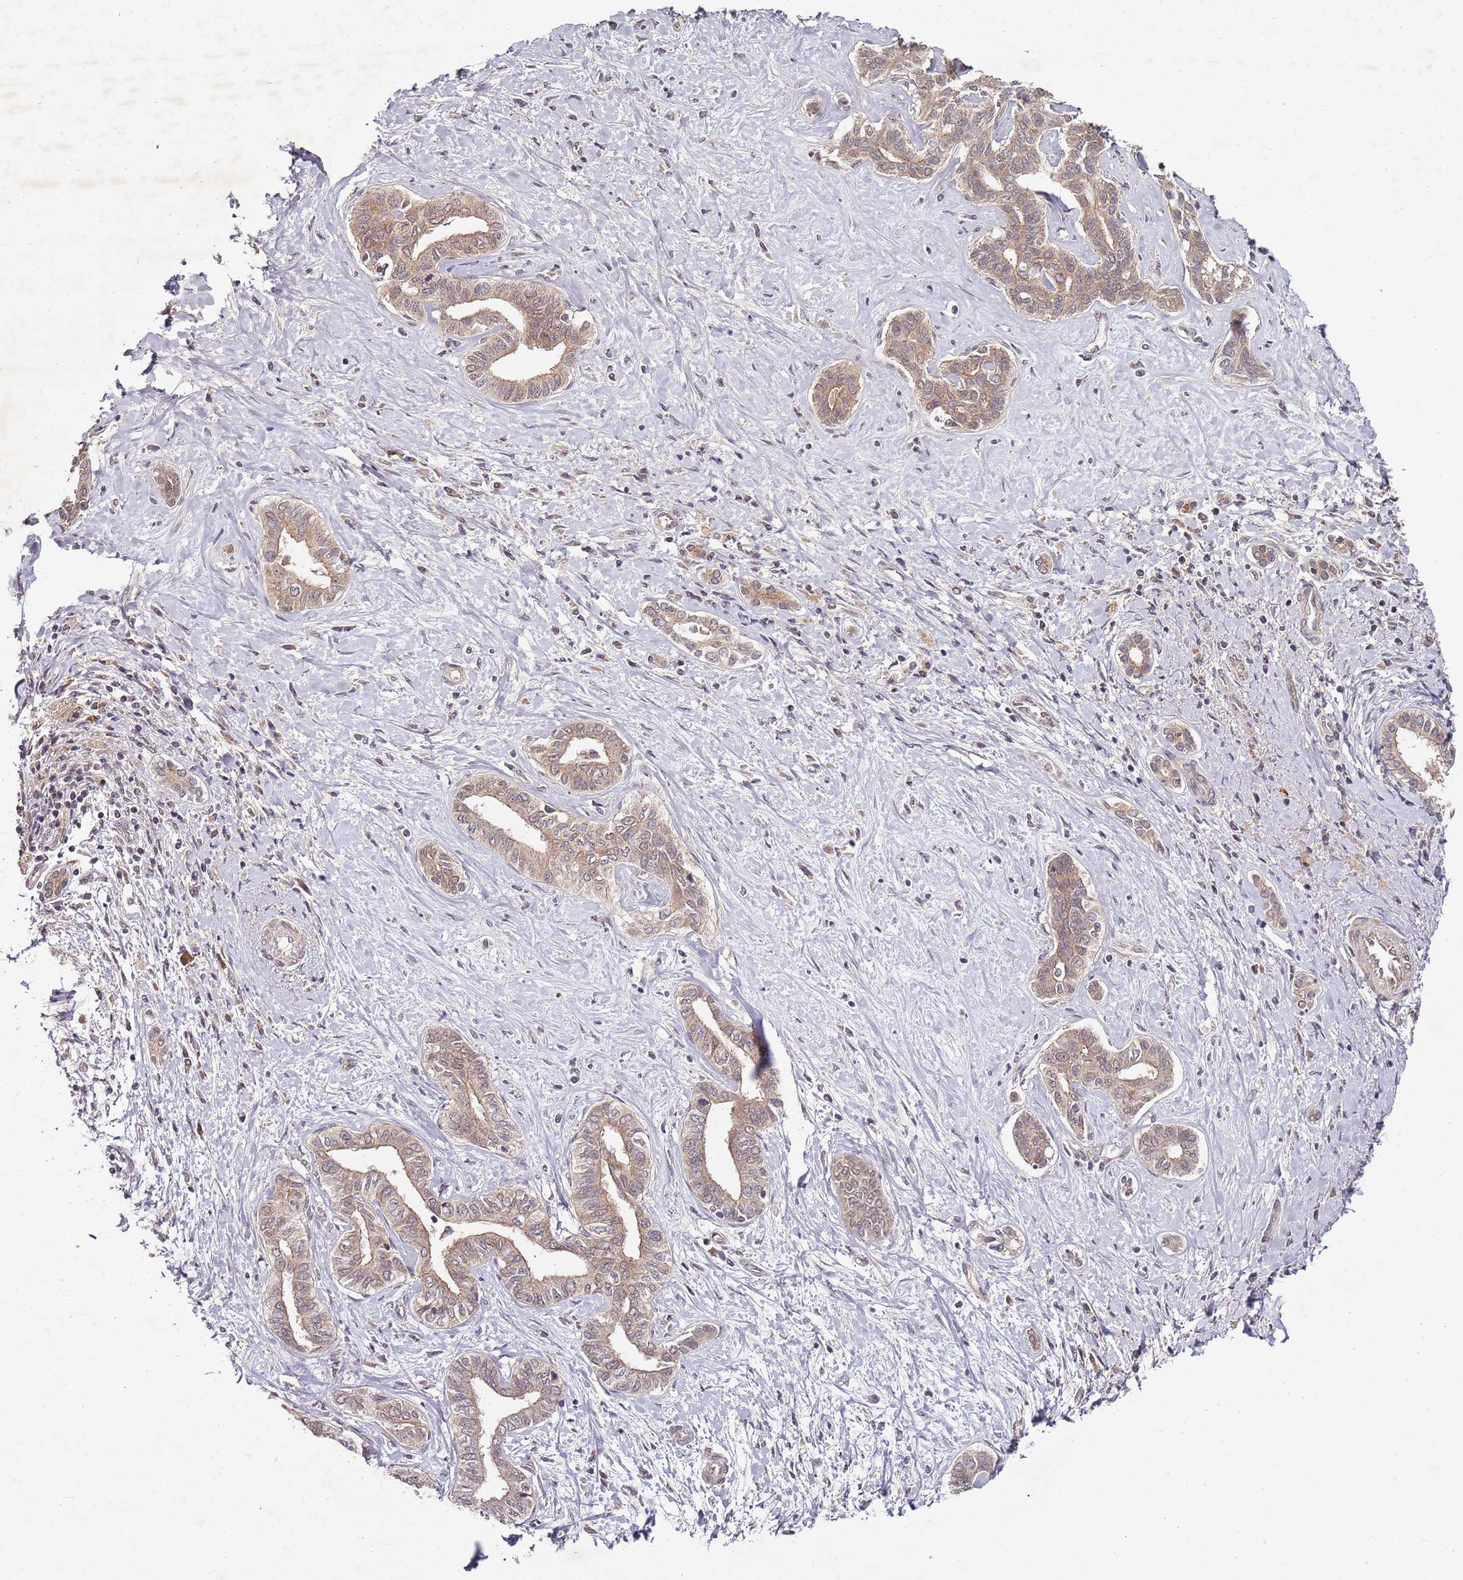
{"staining": {"intensity": "moderate", "quantity": ">75%", "location": "cytoplasmic/membranous"}, "tissue": "liver cancer", "cell_type": "Tumor cells", "image_type": "cancer", "snomed": [{"axis": "morphology", "description": "Cholangiocarcinoma"}, {"axis": "topography", "description": "Liver"}], "caption": "Immunohistochemical staining of cholangiocarcinoma (liver) reveals medium levels of moderate cytoplasmic/membranous expression in approximately >75% of tumor cells.", "gene": "LIN37", "patient": {"sex": "female", "age": 77}}